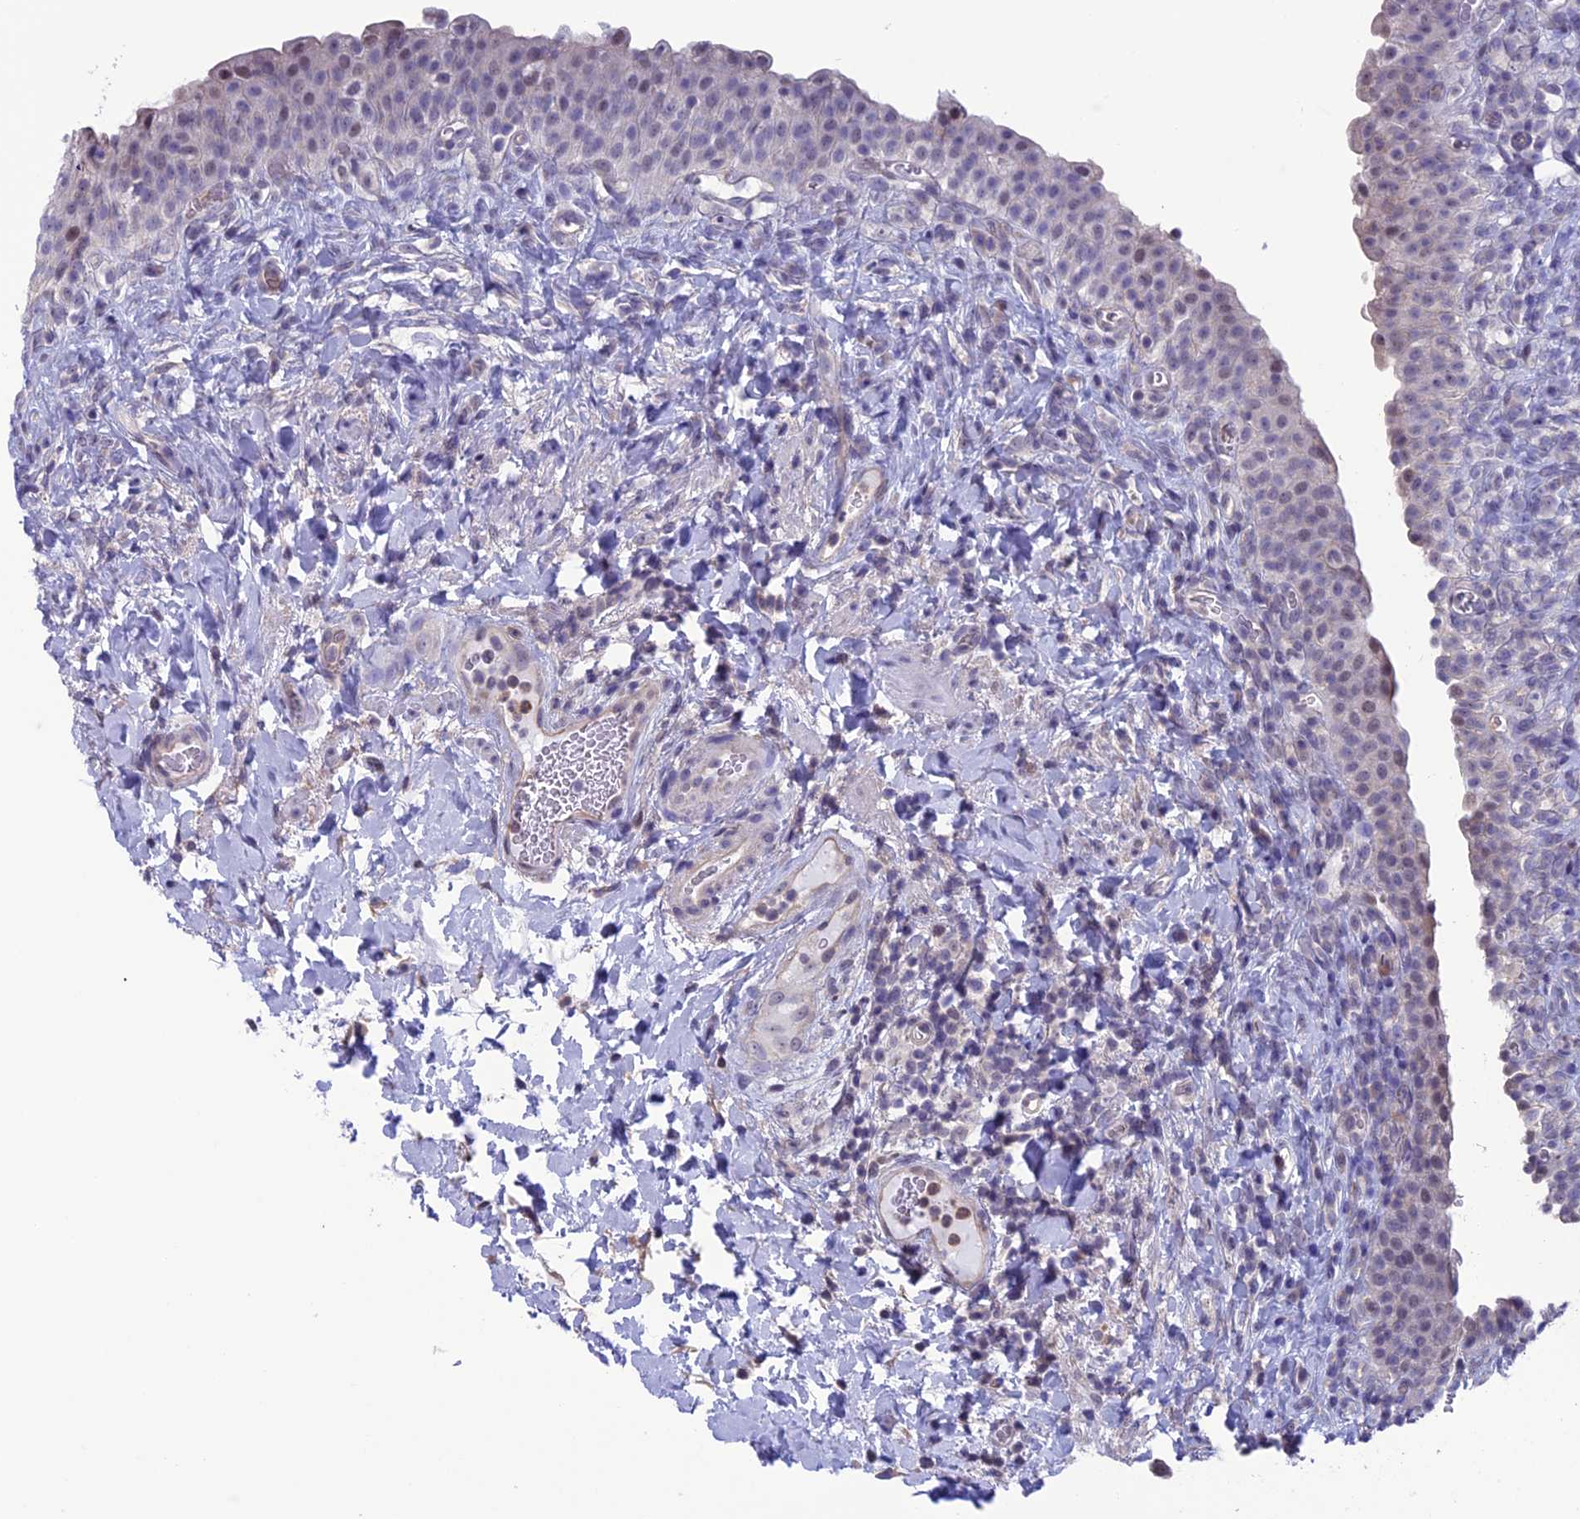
{"staining": {"intensity": "weak", "quantity": "<25%", "location": "nuclear"}, "tissue": "urinary bladder", "cell_type": "Urothelial cells", "image_type": "normal", "snomed": [{"axis": "morphology", "description": "Normal tissue, NOS"}, {"axis": "morphology", "description": "Inflammation, NOS"}, {"axis": "topography", "description": "Urinary bladder"}], "caption": "IHC histopathology image of unremarkable urinary bladder: human urinary bladder stained with DAB demonstrates no significant protein positivity in urothelial cells.", "gene": "SLC1A6", "patient": {"sex": "male", "age": 64}}